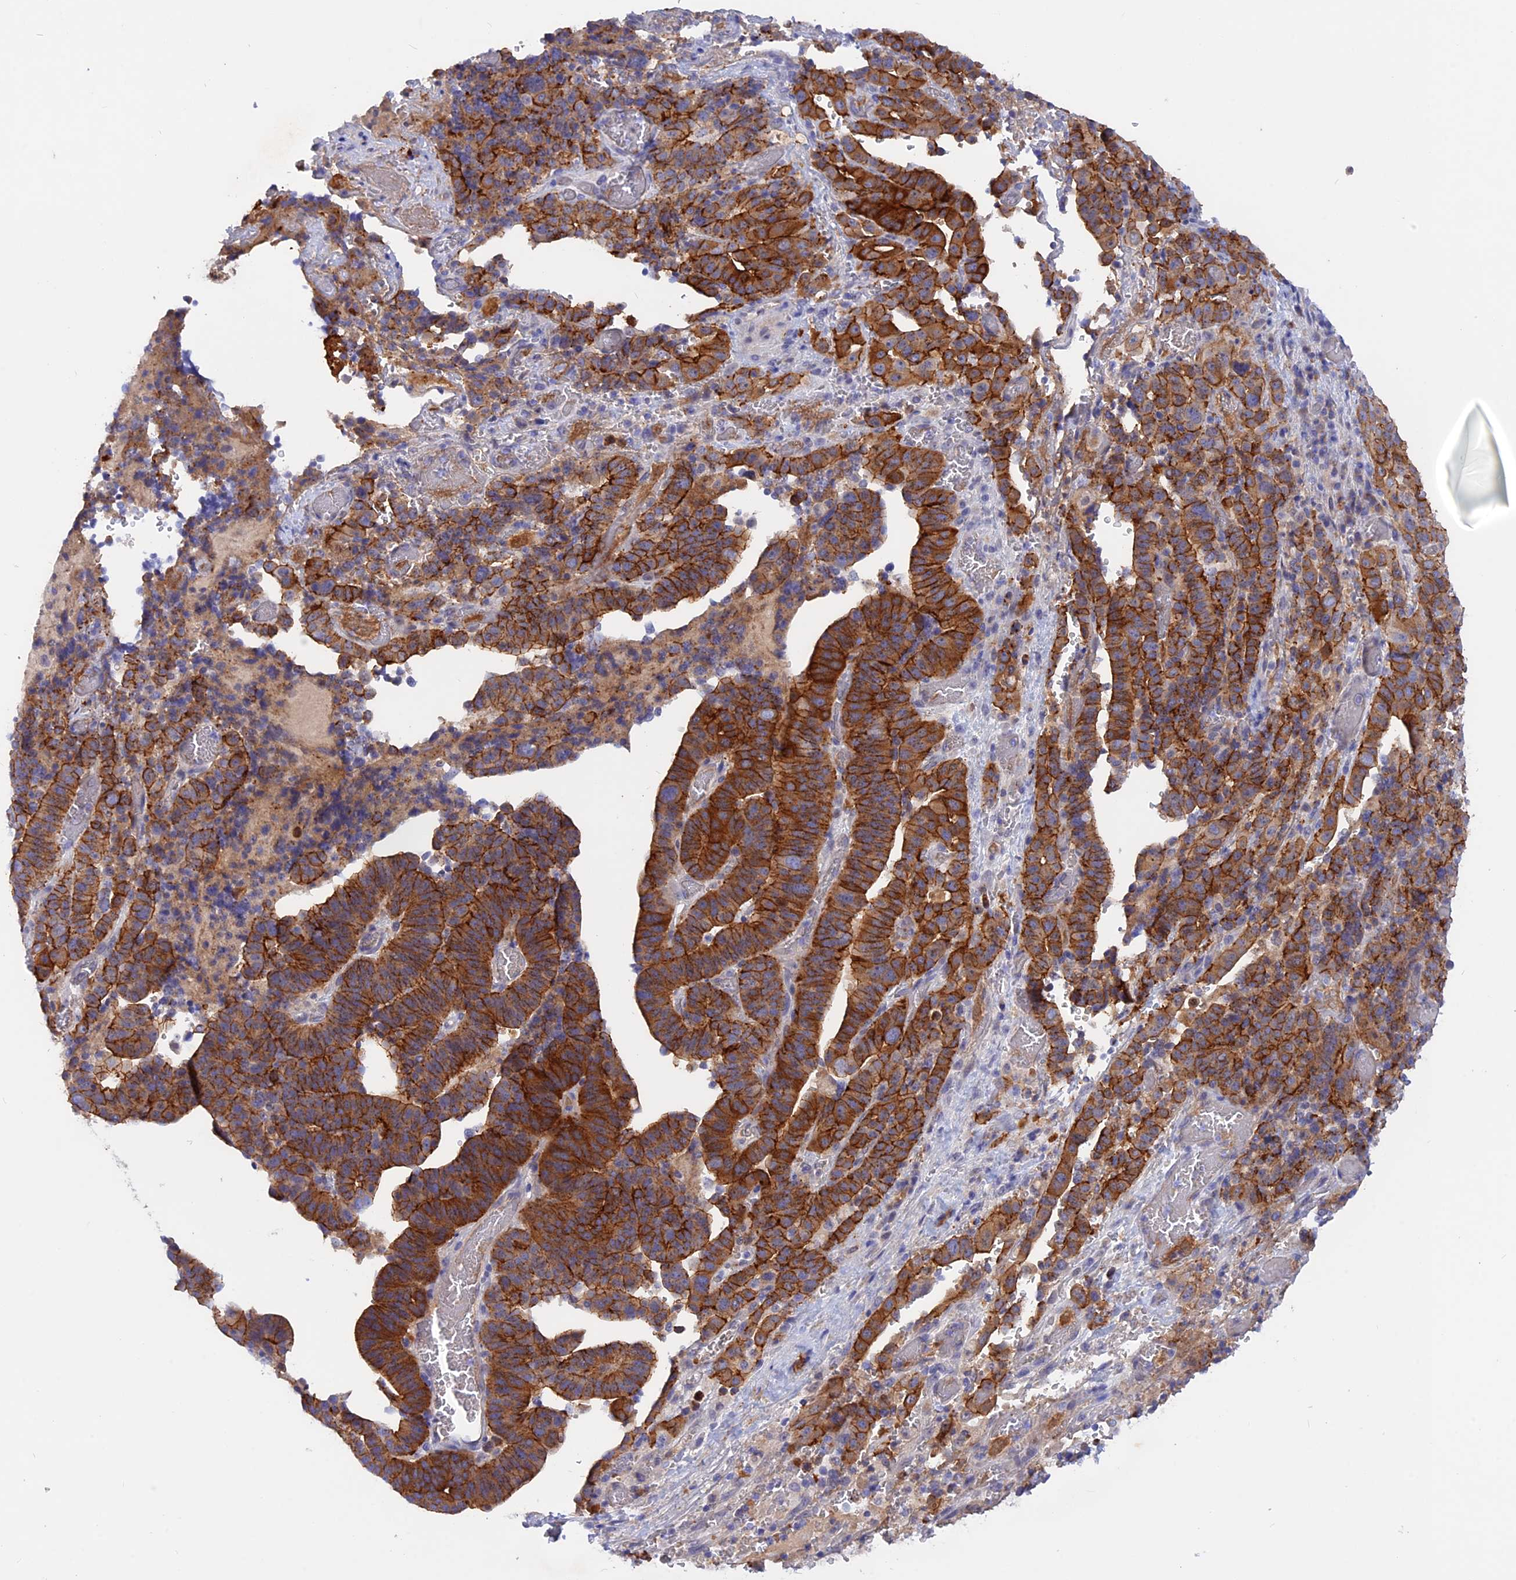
{"staining": {"intensity": "strong", "quantity": ">75%", "location": "cytoplasmic/membranous"}, "tissue": "stomach cancer", "cell_type": "Tumor cells", "image_type": "cancer", "snomed": [{"axis": "morphology", "description": "Adenocarcinoma, NOS"}, {"axis": "topography", "description": "Stomach"}], "caption": "Immunohistochemistry (IHC) of human stomach adenocarcinoma reveals high levels of strong cytoplasmic/membranous positivity in approximately >75% of tumor cells. (DAB (3,3'-diaminobenzidine) IHC with brightfield microscopy, high magnification).", "gene": "GK5", "patient": {"sex": "male", "age": 48}}